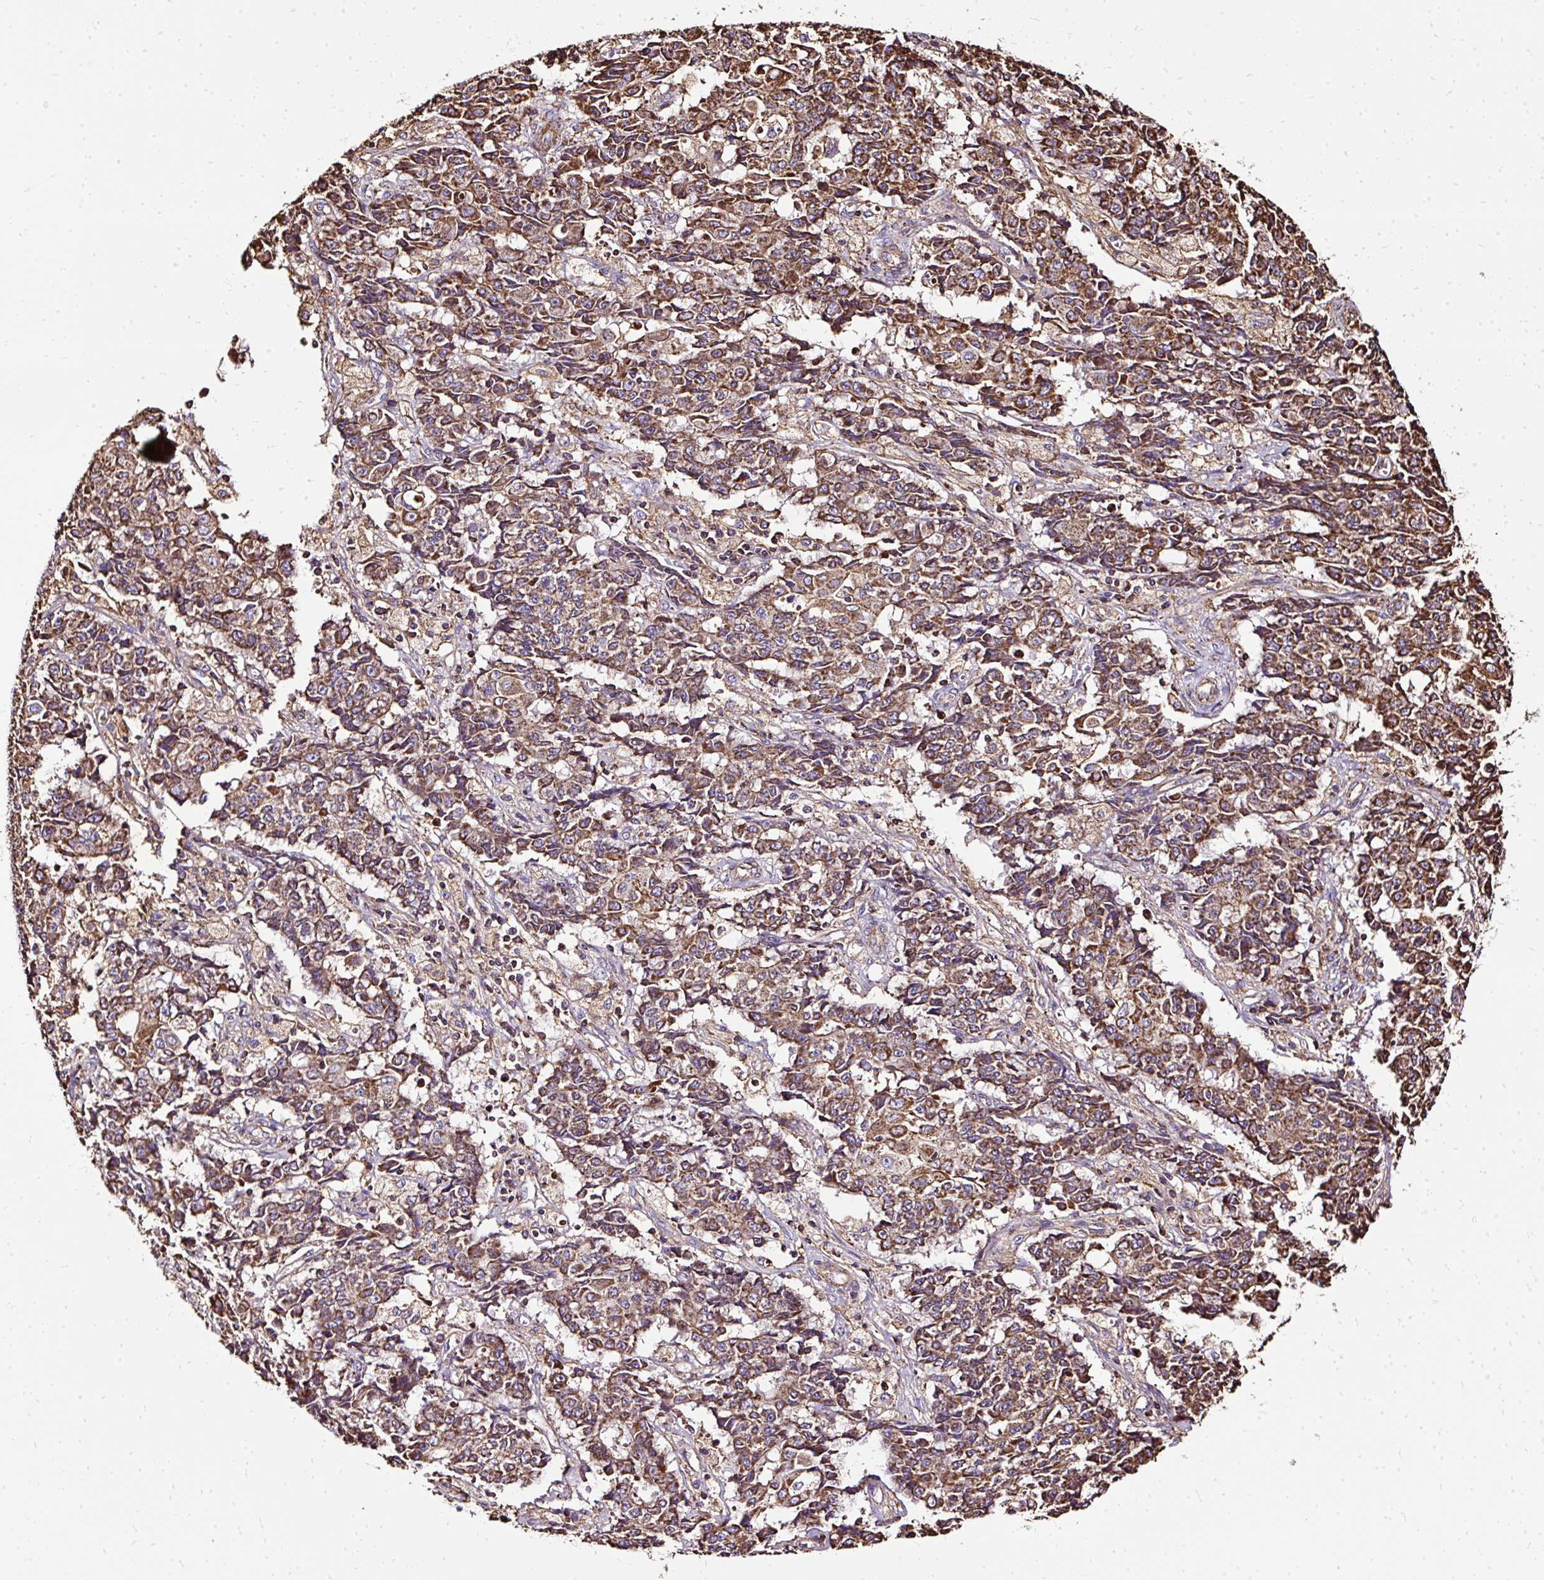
{"staining": {"intensity": "moderate", "quantity": ">75%", "location": "cytoplasmic/membranous"}, "tissue": "ovarian cancer", "cell_type": "Tumor cells", "image_type": "cancer", "snomed": [{"axis": "morphology", "description": "Carcinoma, endometroid"}, {"axis": "topography", "description": "Ovary"}], "caption": "Tumor cells reveal medium levels of moderate cytoplasmic/membranous expression in approximately >75% of cells in ovarian cancer.", "gene": "KLHL11", "patient": {"sex": "female", "age": 42}}